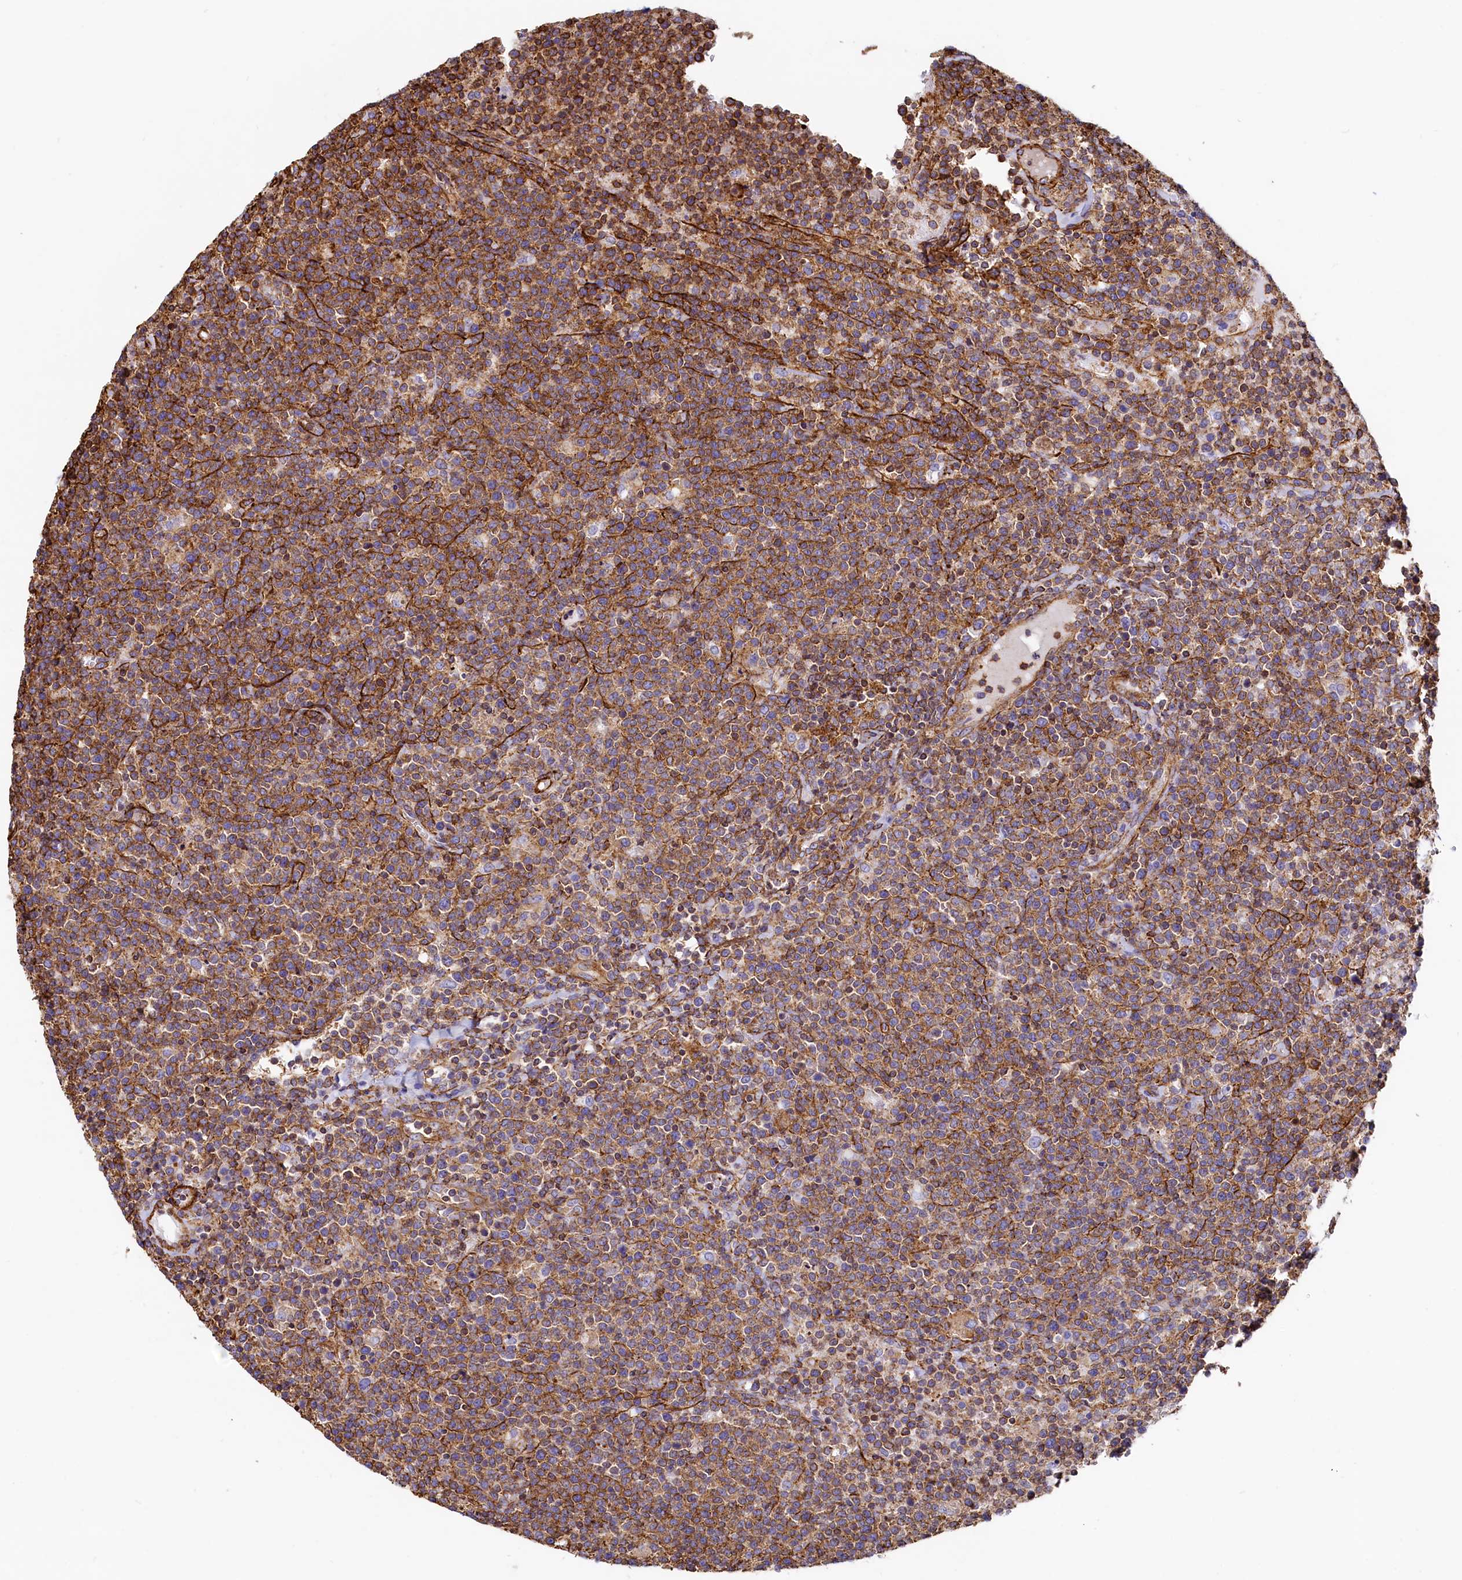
{"staining": {"intensity": "strong", "quantity": ">75%", "location": "cytoplasmic/membranous"}, "tissue": "lymphoma", "cell_type": "Tumor cells", "image_type": "cancer", "snomed": [{"axis": "morphology", "description": "Malignant lymphoma, non-Hodgkin's type, High grade"}, {"axis": "topography", "description": "Lymph node"}], "caption": "Immunohistochemistry (IHC) (DAB) staining of high-grade malignant lymphoma, non-Hodgkin's type demonstrates strong cytoplasmic/membranous protein positivity in approximately >75% of tumor cells.", "gene": "THBS1", "patient": {"sex": "male", "age": 61}}